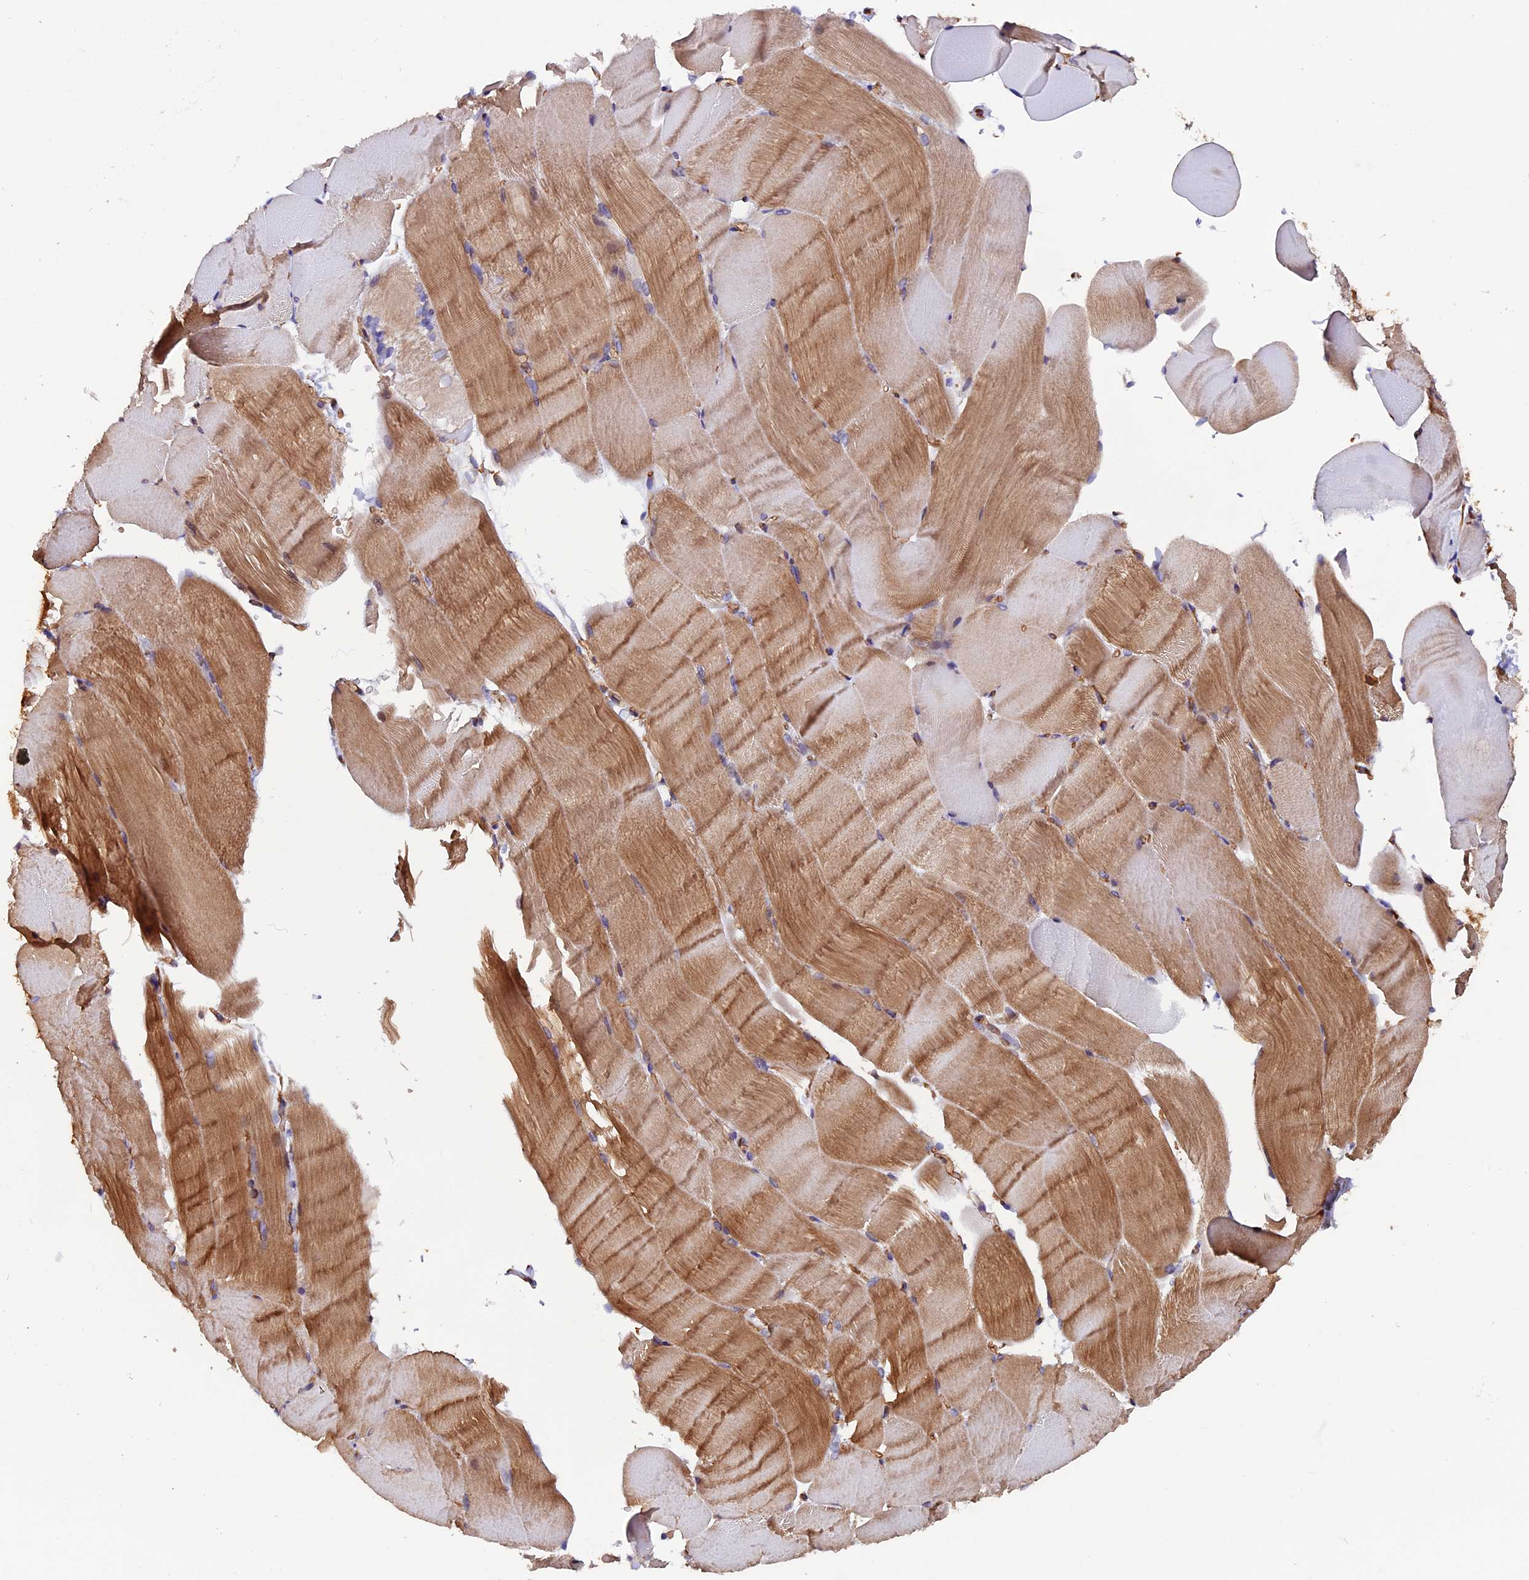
{"staining": {"intensity": "moderate", "quantity": "25%-75%", "location": "cytoplasmic/membranous"}, "tissue": "skeletal muscle", "cell_type": "Myocytes", "image_type": "normal", "snomed": [{"axis": "morphology", "description": "Normal tissue, NOS"}, {"axis": "topography", "description": "Skeletal muscle"}, {"axis": "topography", "description": "Parathyroid gland"}], "caption": "This is a photomicrograph of immunohistochemistry (IHC) staining of unremarkable skeletal muscle, which shows moderate staining in the cytoplasmic/membranous of myocytes.", "gene": "ZNF749", "patient": {"sex": "female", "age": 37}}